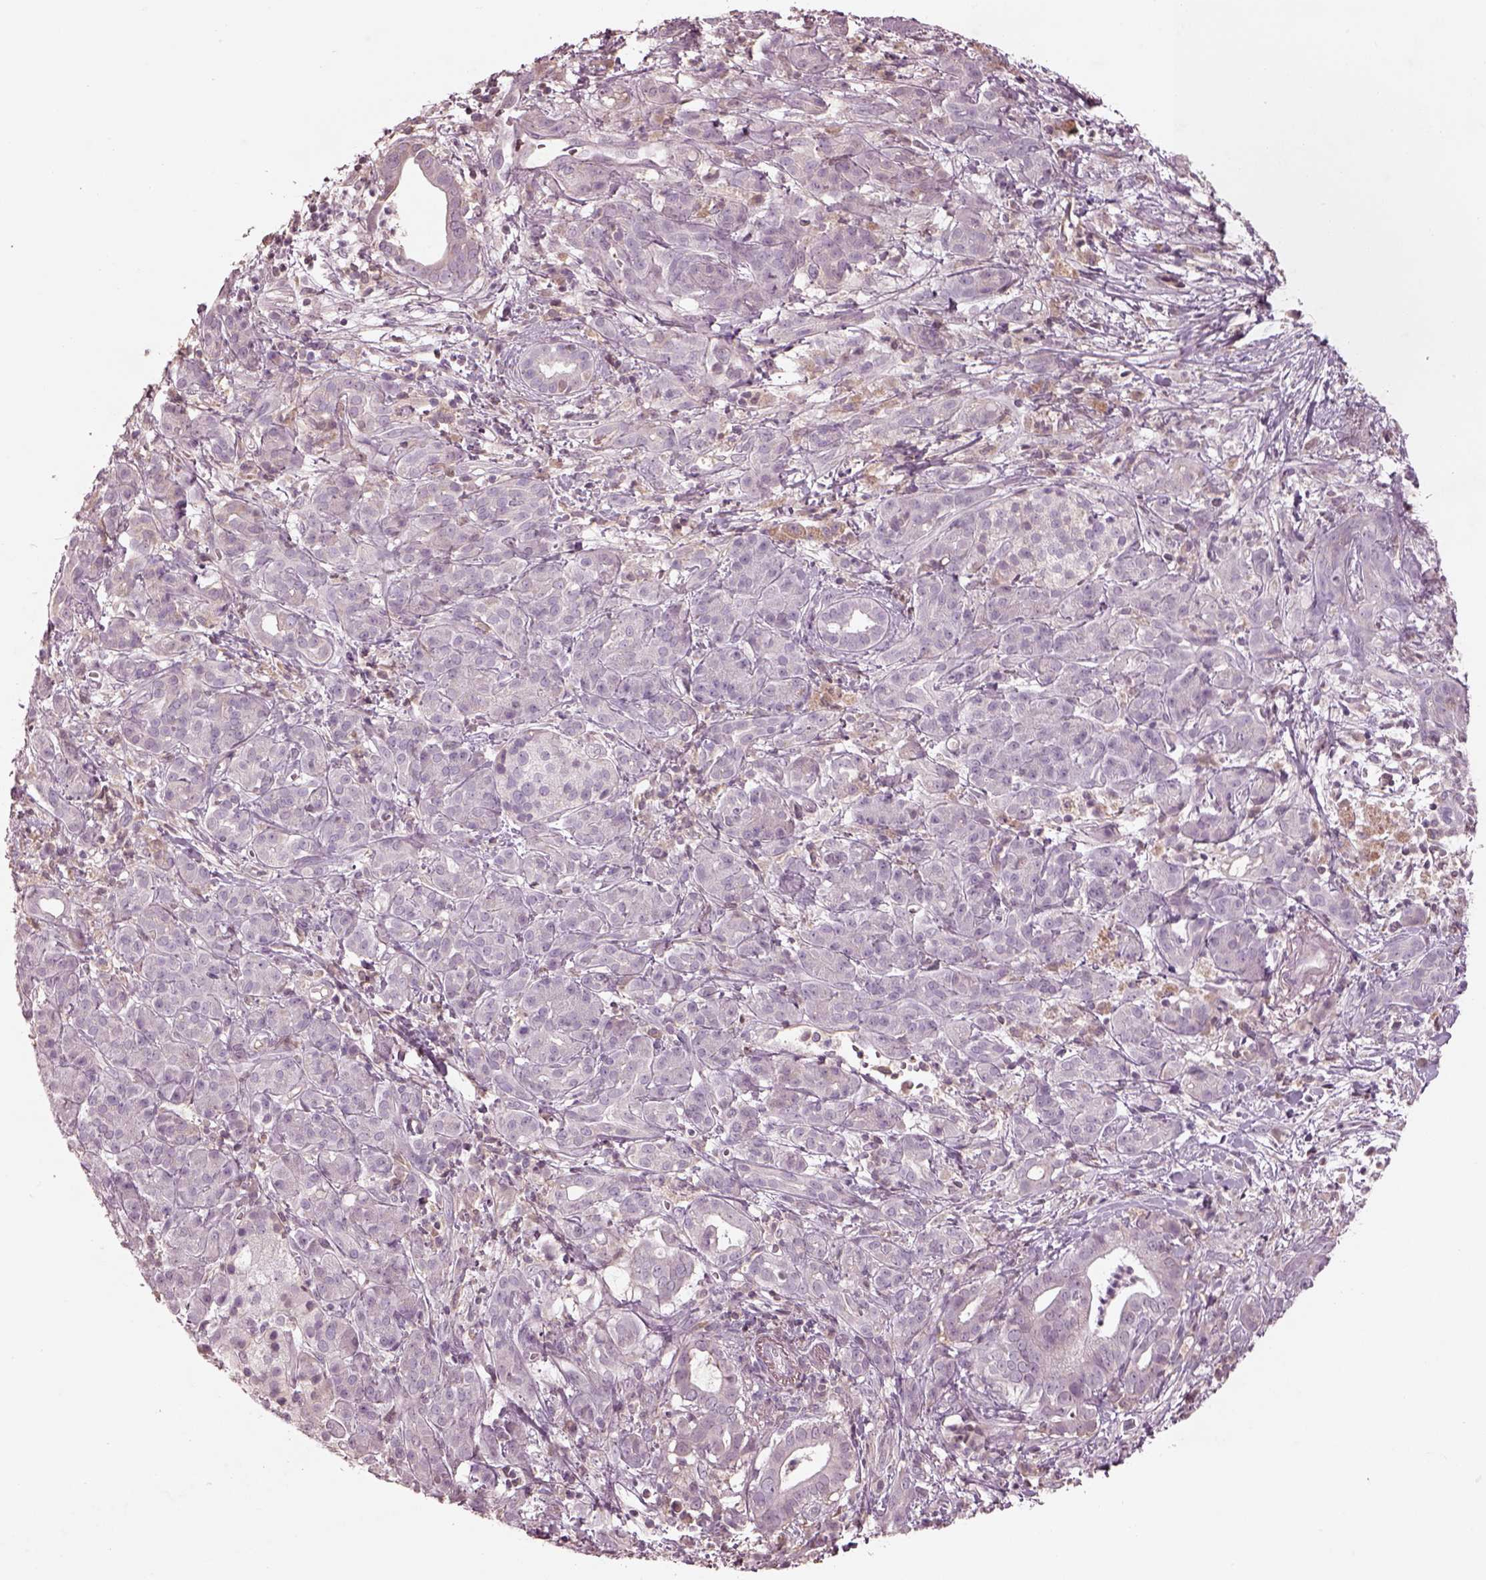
{"staining": {"intensity": "negative", "quantity": "none", "location": "none"}, "tissue": "pancreatic cancer", "cell_type": "Tumor cells", "image_type": "cancer", "snomed": [{"axis": "morphology", "description": "Adenocarcinoma, NOS"}, {"axis": "topography", "description": "Pancreas"}], "caption": "A high-resolution micrograph shows immunohistochemistry (IHC) staining of pancreatic cancer, which reveals no significant expression in tumor cells.", "gene": "TLX3", "patient": {"sex": "male", "age": 61}}